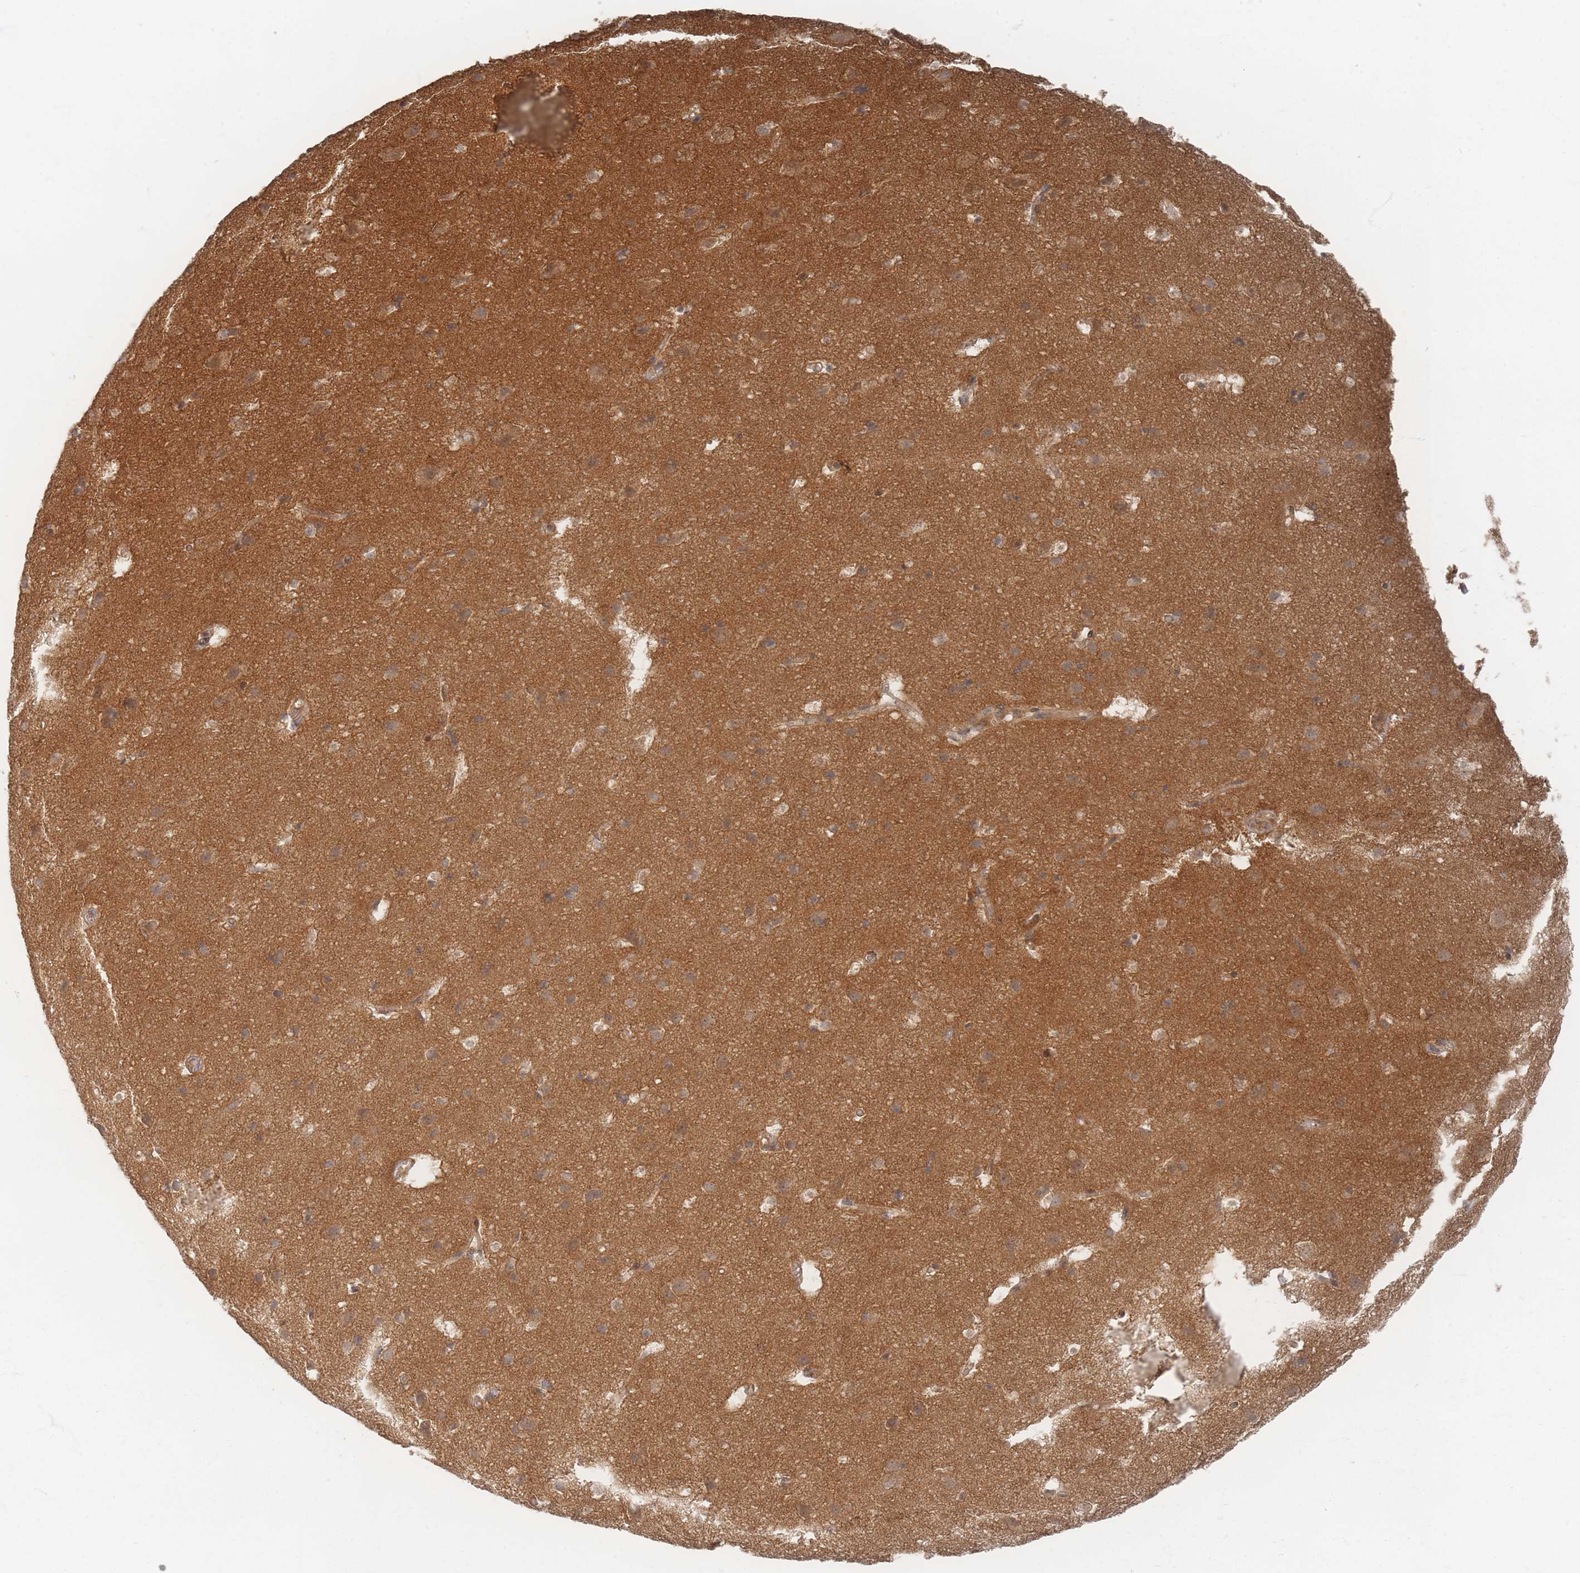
{"staining": {"intensity": "weak", "quantity": ">75%", "location": "cytoplasmic/membranous"}, "tissue": "cerebral cortex", "cell_type": "Endothelial cells", "image_type": "normal", "snomed": [{"axis": "morphology", "description": "Normal tissue, NOS"}, {"axis": "topography", "description": "Cerebral cortex"}], "caption": "About >75% of endothelial cells in unremarkable human cerebral cortex demonstrate weak cytoplasmic/membranous protein positivity as visualized by brown immunohistochemical staining.", "gene": "PSMD9", "patient": {"sex": "male", "age": 54}}